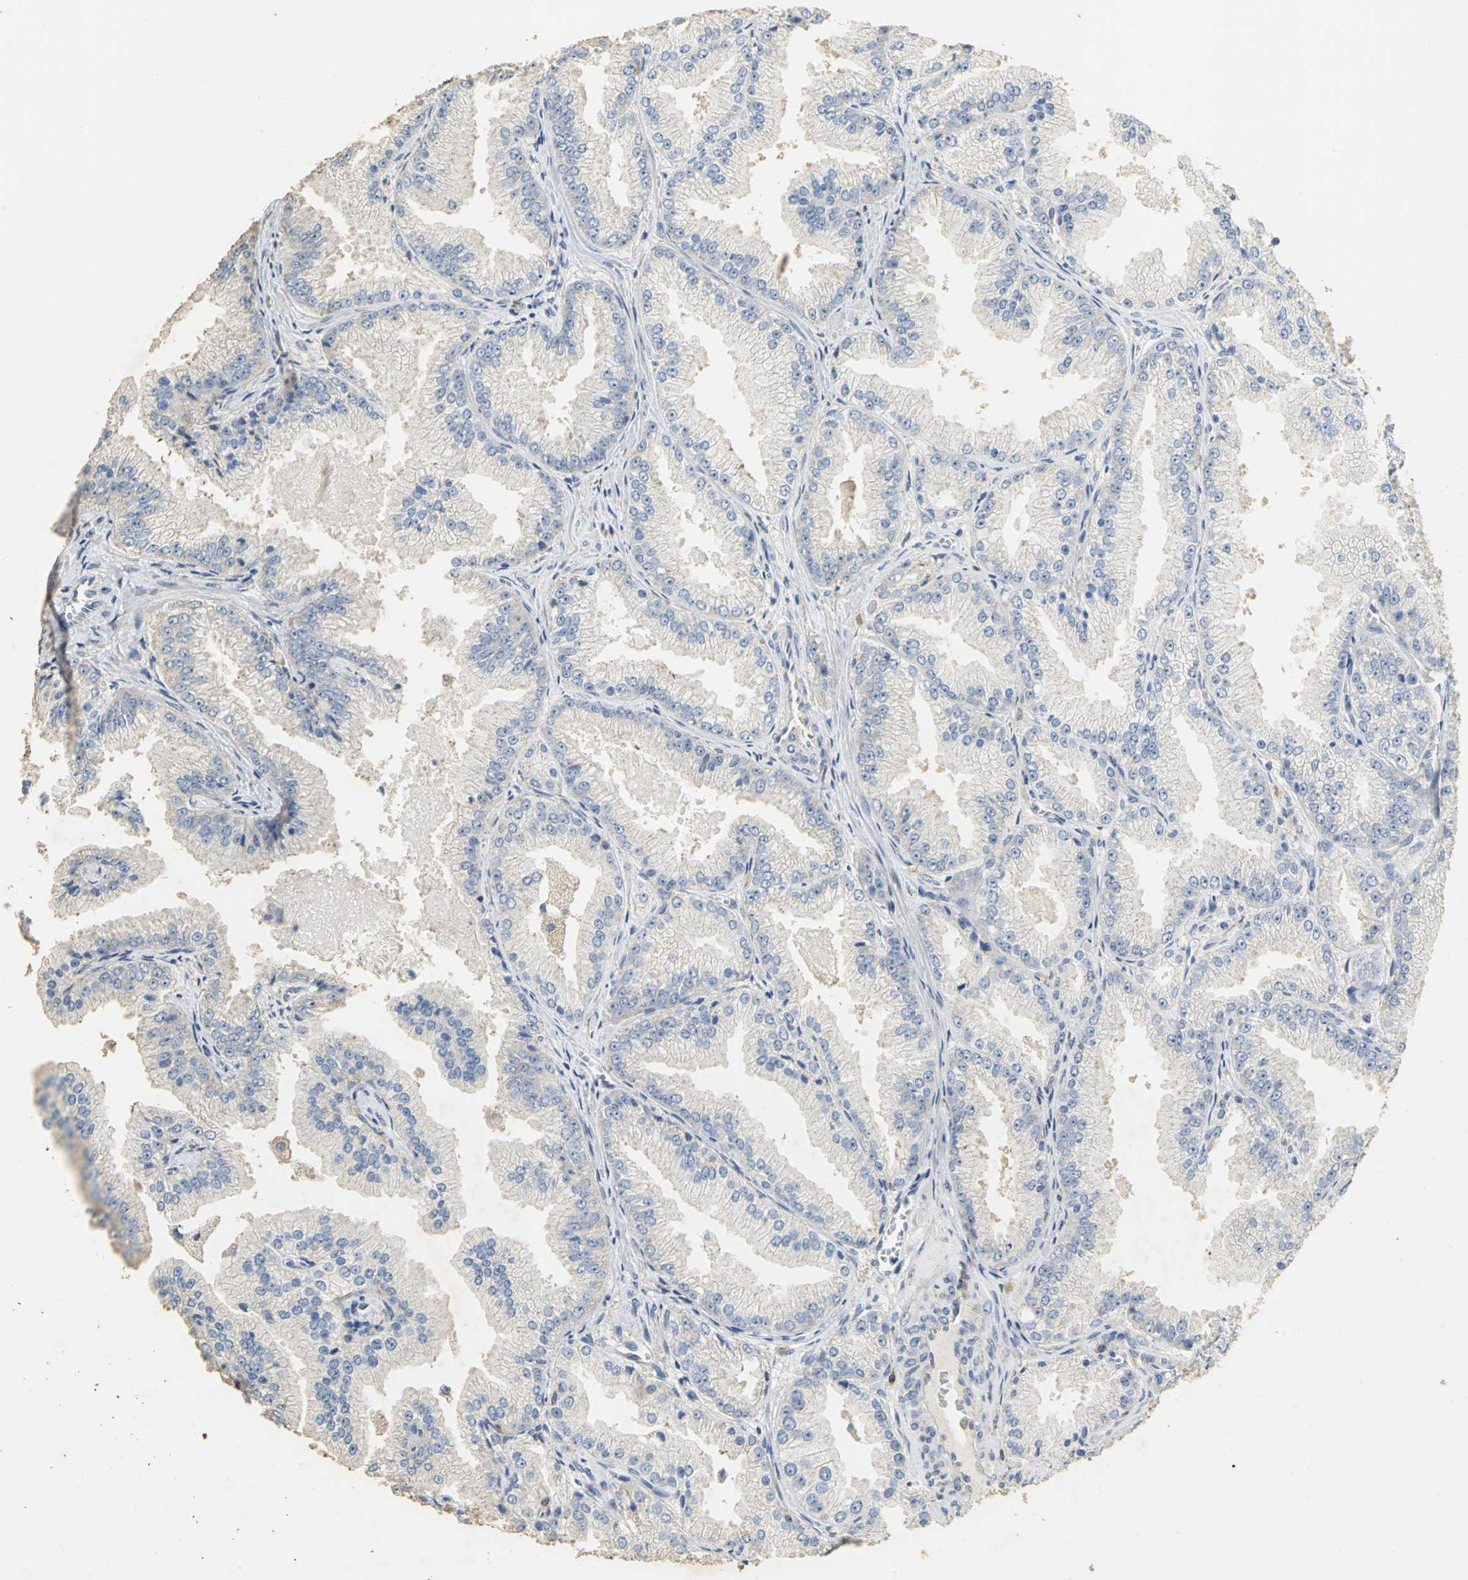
{"staining": {"intensity": "negative", "quantity": "none", "location": "none"}, "tissue": "prostate cancer", "cell_type": "Tumor cells", "image_type": "cancer", "snomed": [{"axis": "morphology", "description": "Adenocarcinoma, High grade"}, {"axis": "topography", "description": "Prostate"}], "caption": "Tumor cells show no significant protein expression in prostate high-grade adenocarcinoma.", "gene": "ACSL4", "patient": {"sex": "male", "age": 61}}